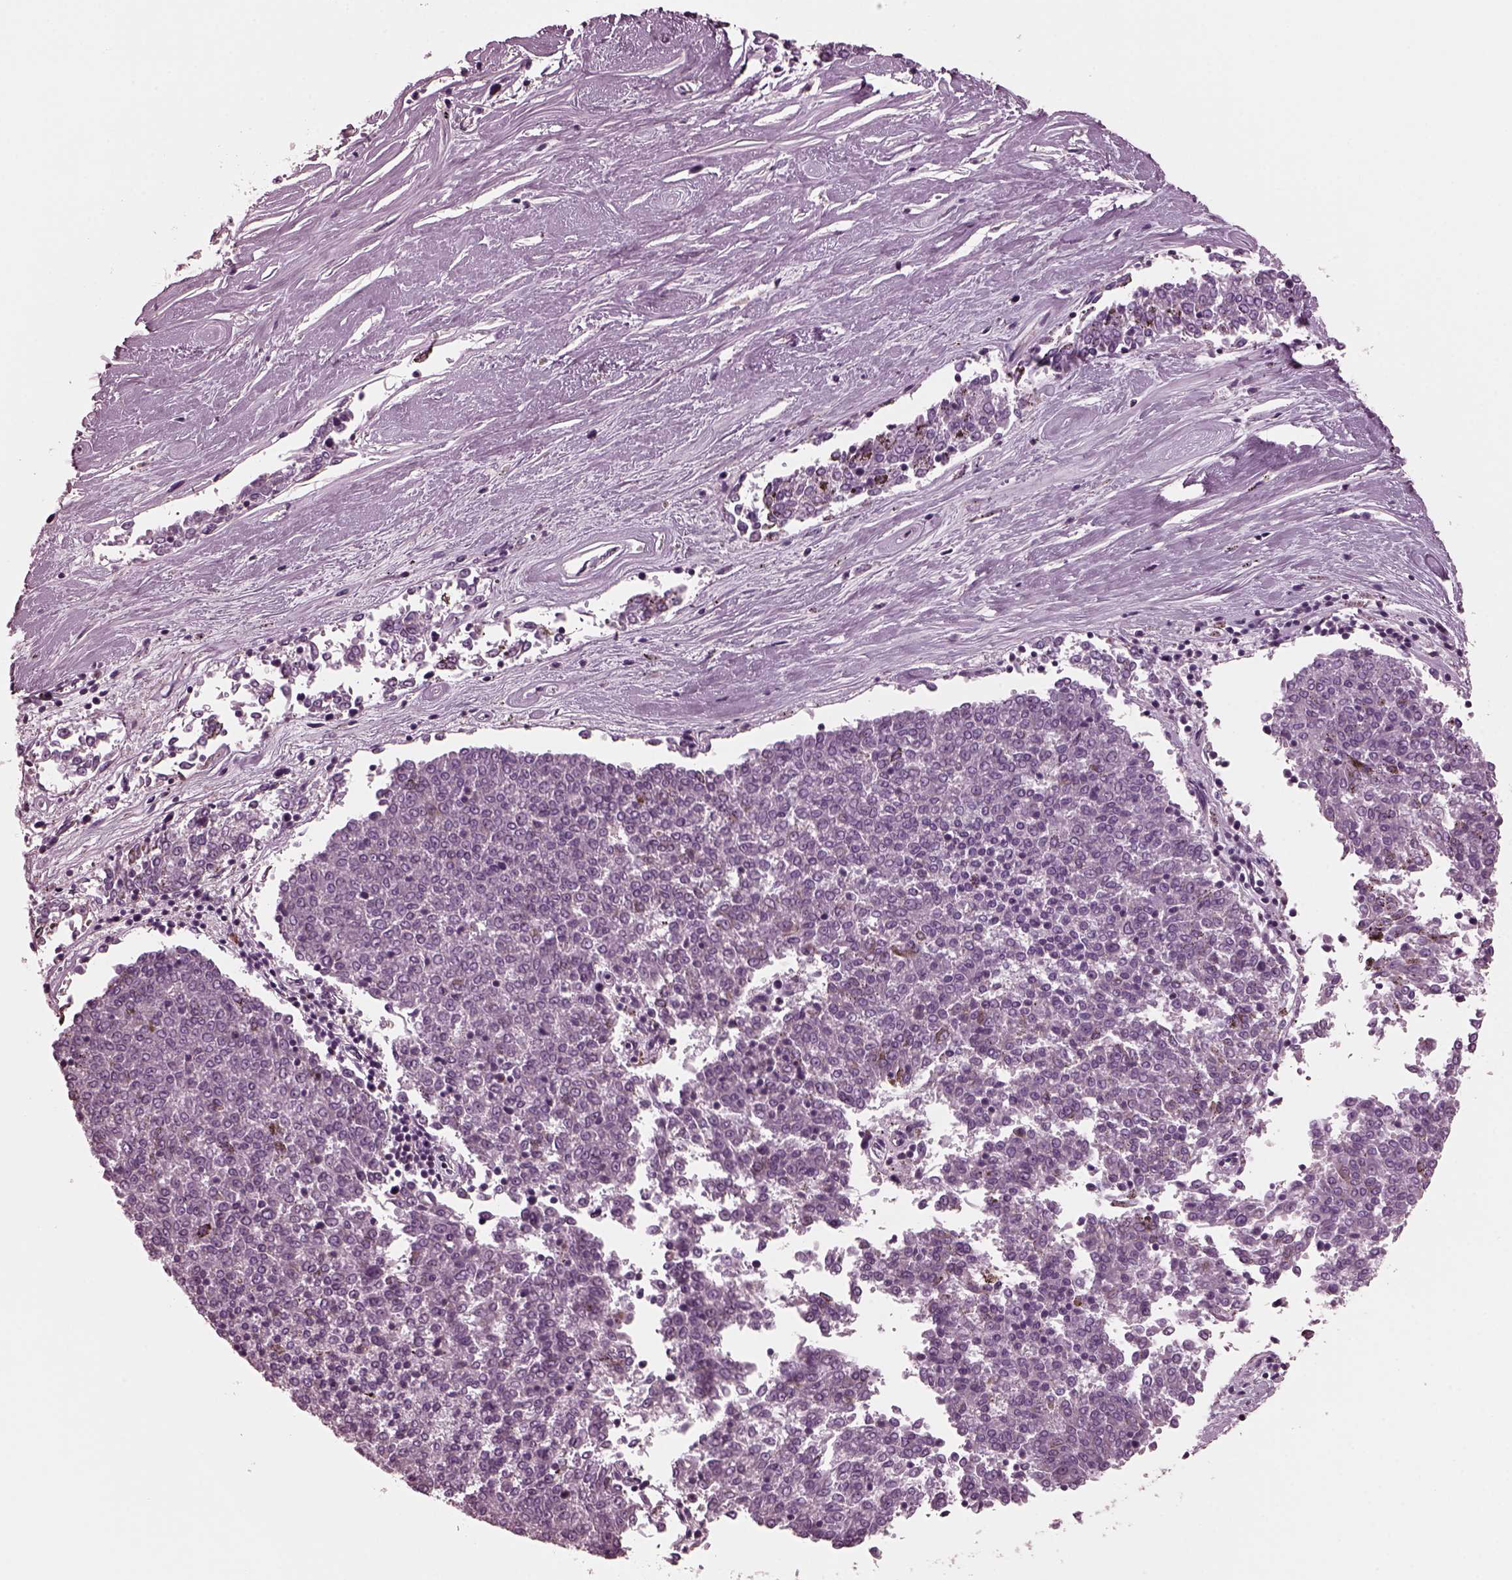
{"staining": {"intensity": "negative", "quantity": "none", "location": "none"}, "tissue": "melanoma", "cell_type": "Tumor cells", "image_type": "cancer", "snomed": [{"axis": "morphology", "description": "Malignant melanoma, NOS"}, {"axis": "topography", "description": "Skin"}], "caption": "Tumor cells are negative for brown protein staining in malignant melanoma.", "gene": "GDF11", "patient": {"sex": "female", "age": 72}}